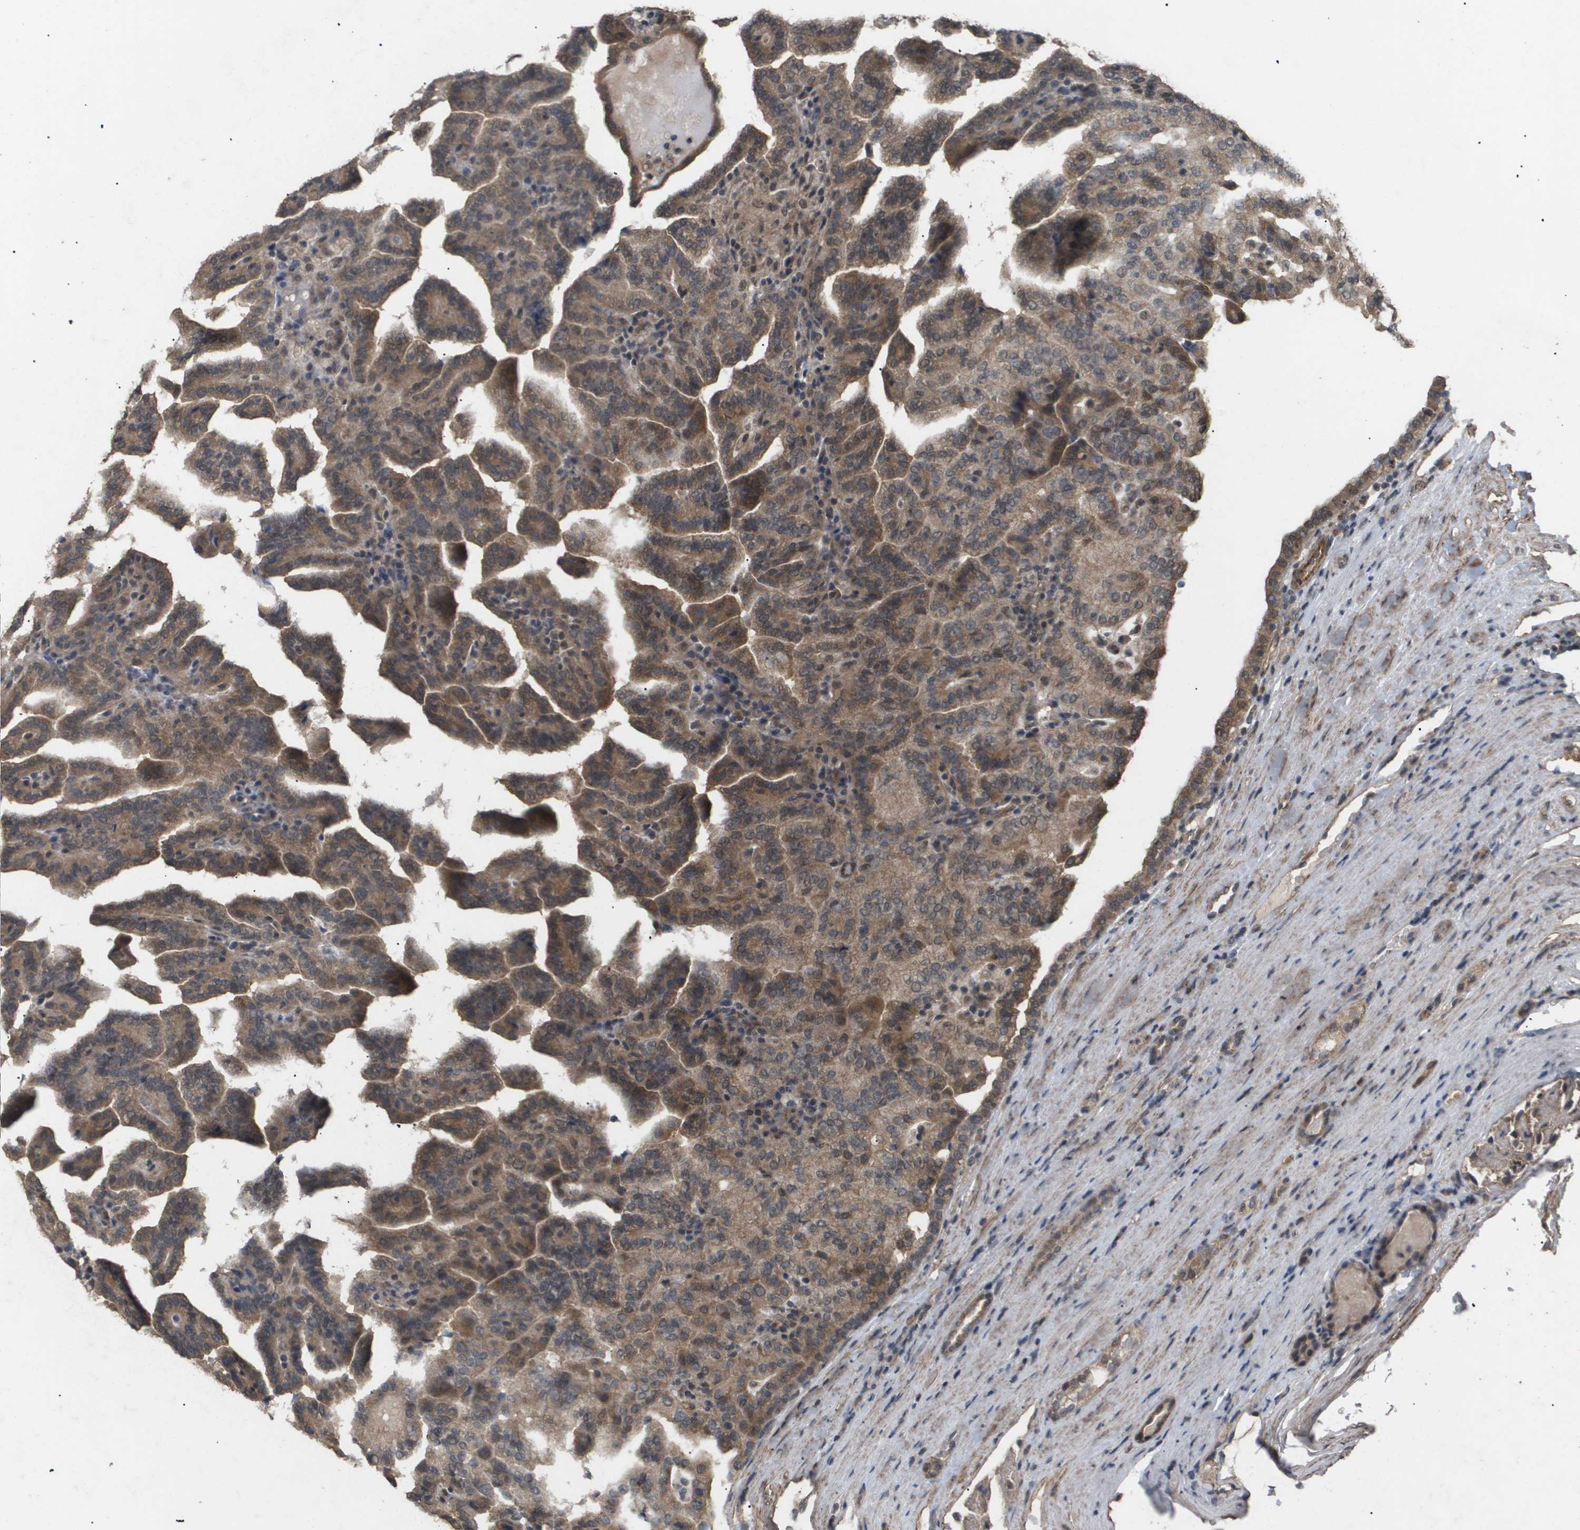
{"staining": {"intensity": "moderate", "quantity": ">75%", "location": "cytoplasmic/membranous"}, "tissue": "renal cancer", "cell_type": "Tumor cells", "image_type": "cancer", "snomed": [{"axis": "morphology", "description": "Adenocarcinoma, NOS"}, {"axis": "topography", "description": "Kidney"}], "caption": "DAB immunohistochemical staining of renal adenocarcinoma shows moderate cytoplasmic/membranous protein staining in approximately >75% of tumor cells. The staining was performed using DAB (3,3'-diaminobenzidine), with brown indicating positive protein expression. Nuclei are stained blue with hematoxylin.", "gene": "CUL5", "patient": {"sex": "male", "age": 61}}